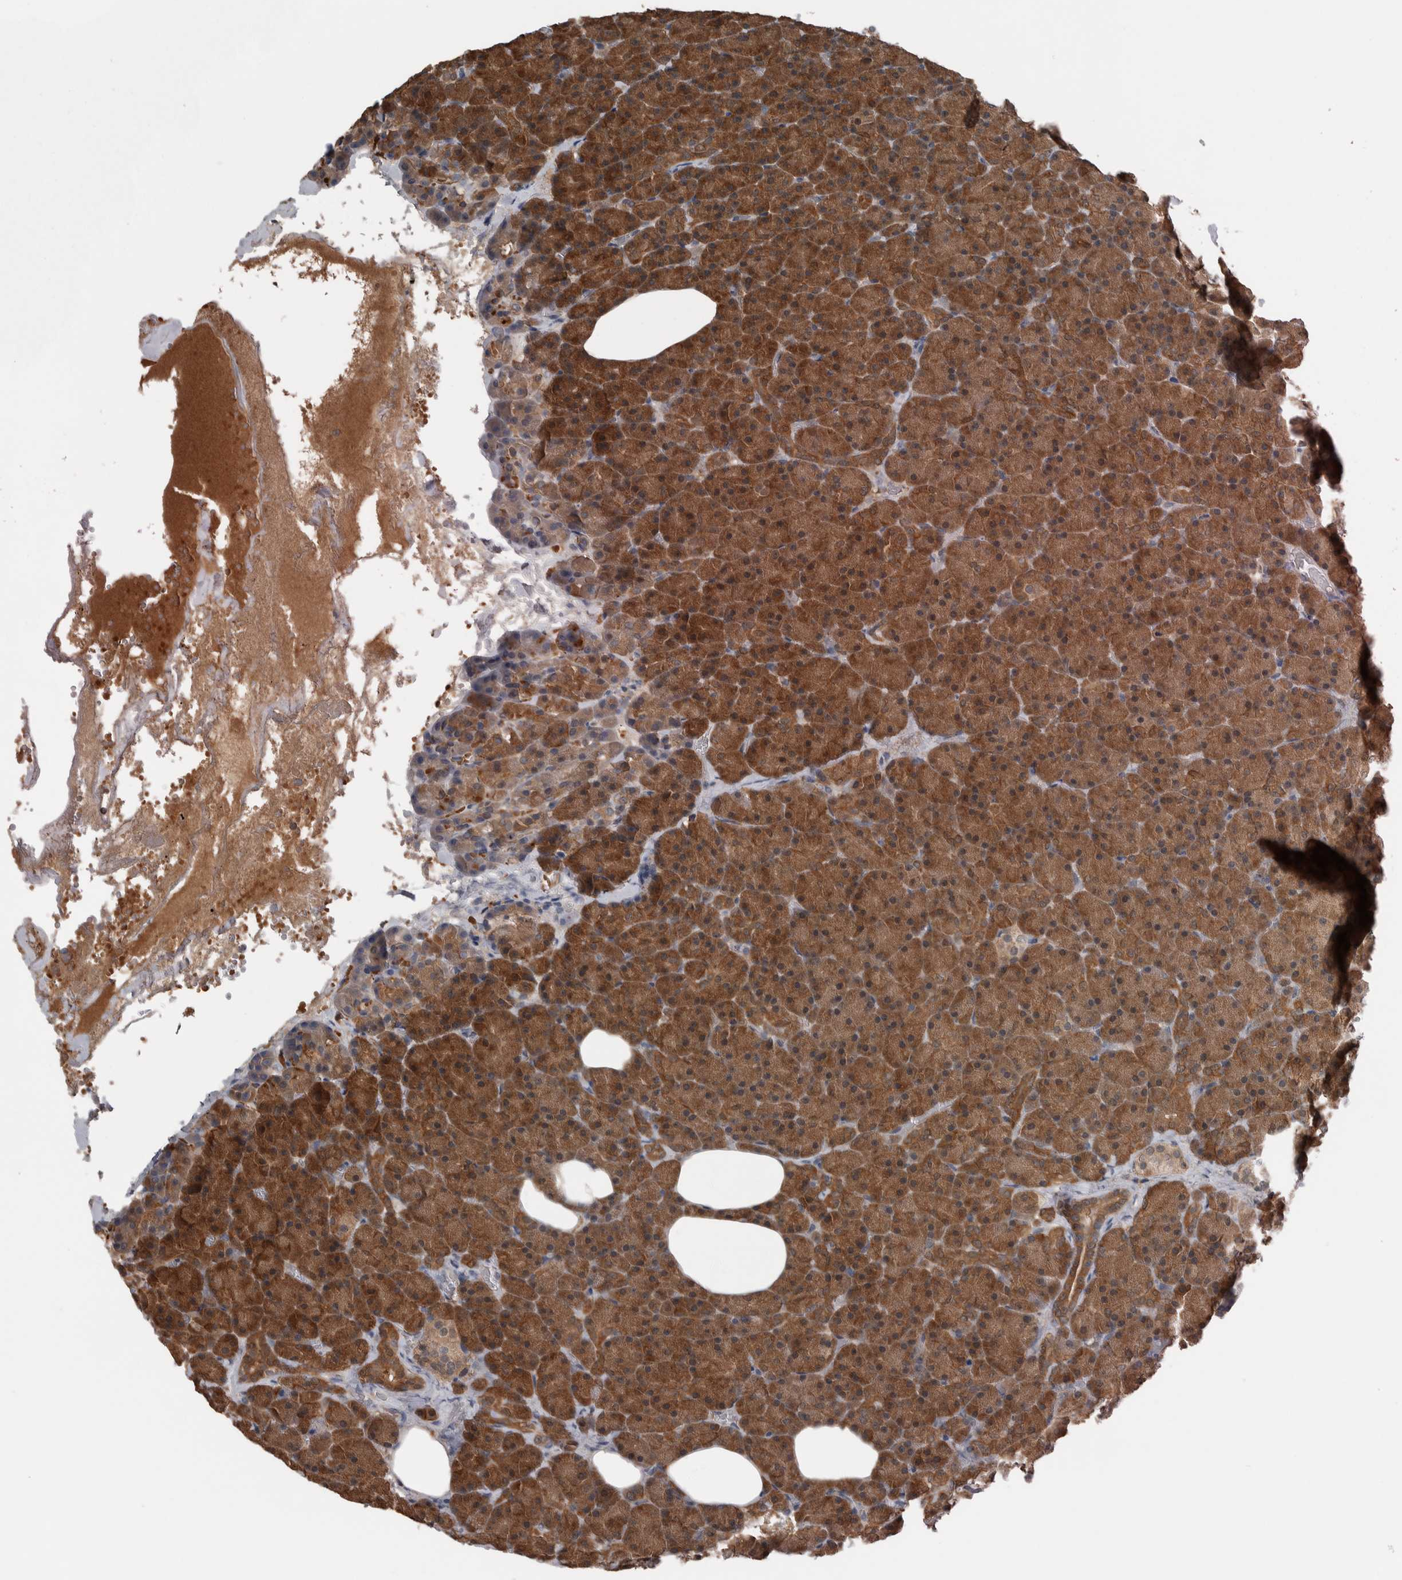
{"staining": {"intensity": "moderate", "quantity": ">75%", "location": "cytoplasmic/membranous"}, "tissue": "pancreas", "cell_type": "Exocrine glandular cells", "image_type": "normal", "snomed": [{"axis": "morphology", "description": "Normal tissue, NOS"}, {"axis": "morphology", "description": "Carcinoid, malignant, NOS"}, {"axis": "topography", "description": "Pancreas"}], "caption": "Protein staining of unremarkable pancreas displays moderate cytoplasmic/membranous expression in approximately >75% of exocrine glandular cells.", "gene": "ALAD", "patient": {"sex": "female", "age": 35}}